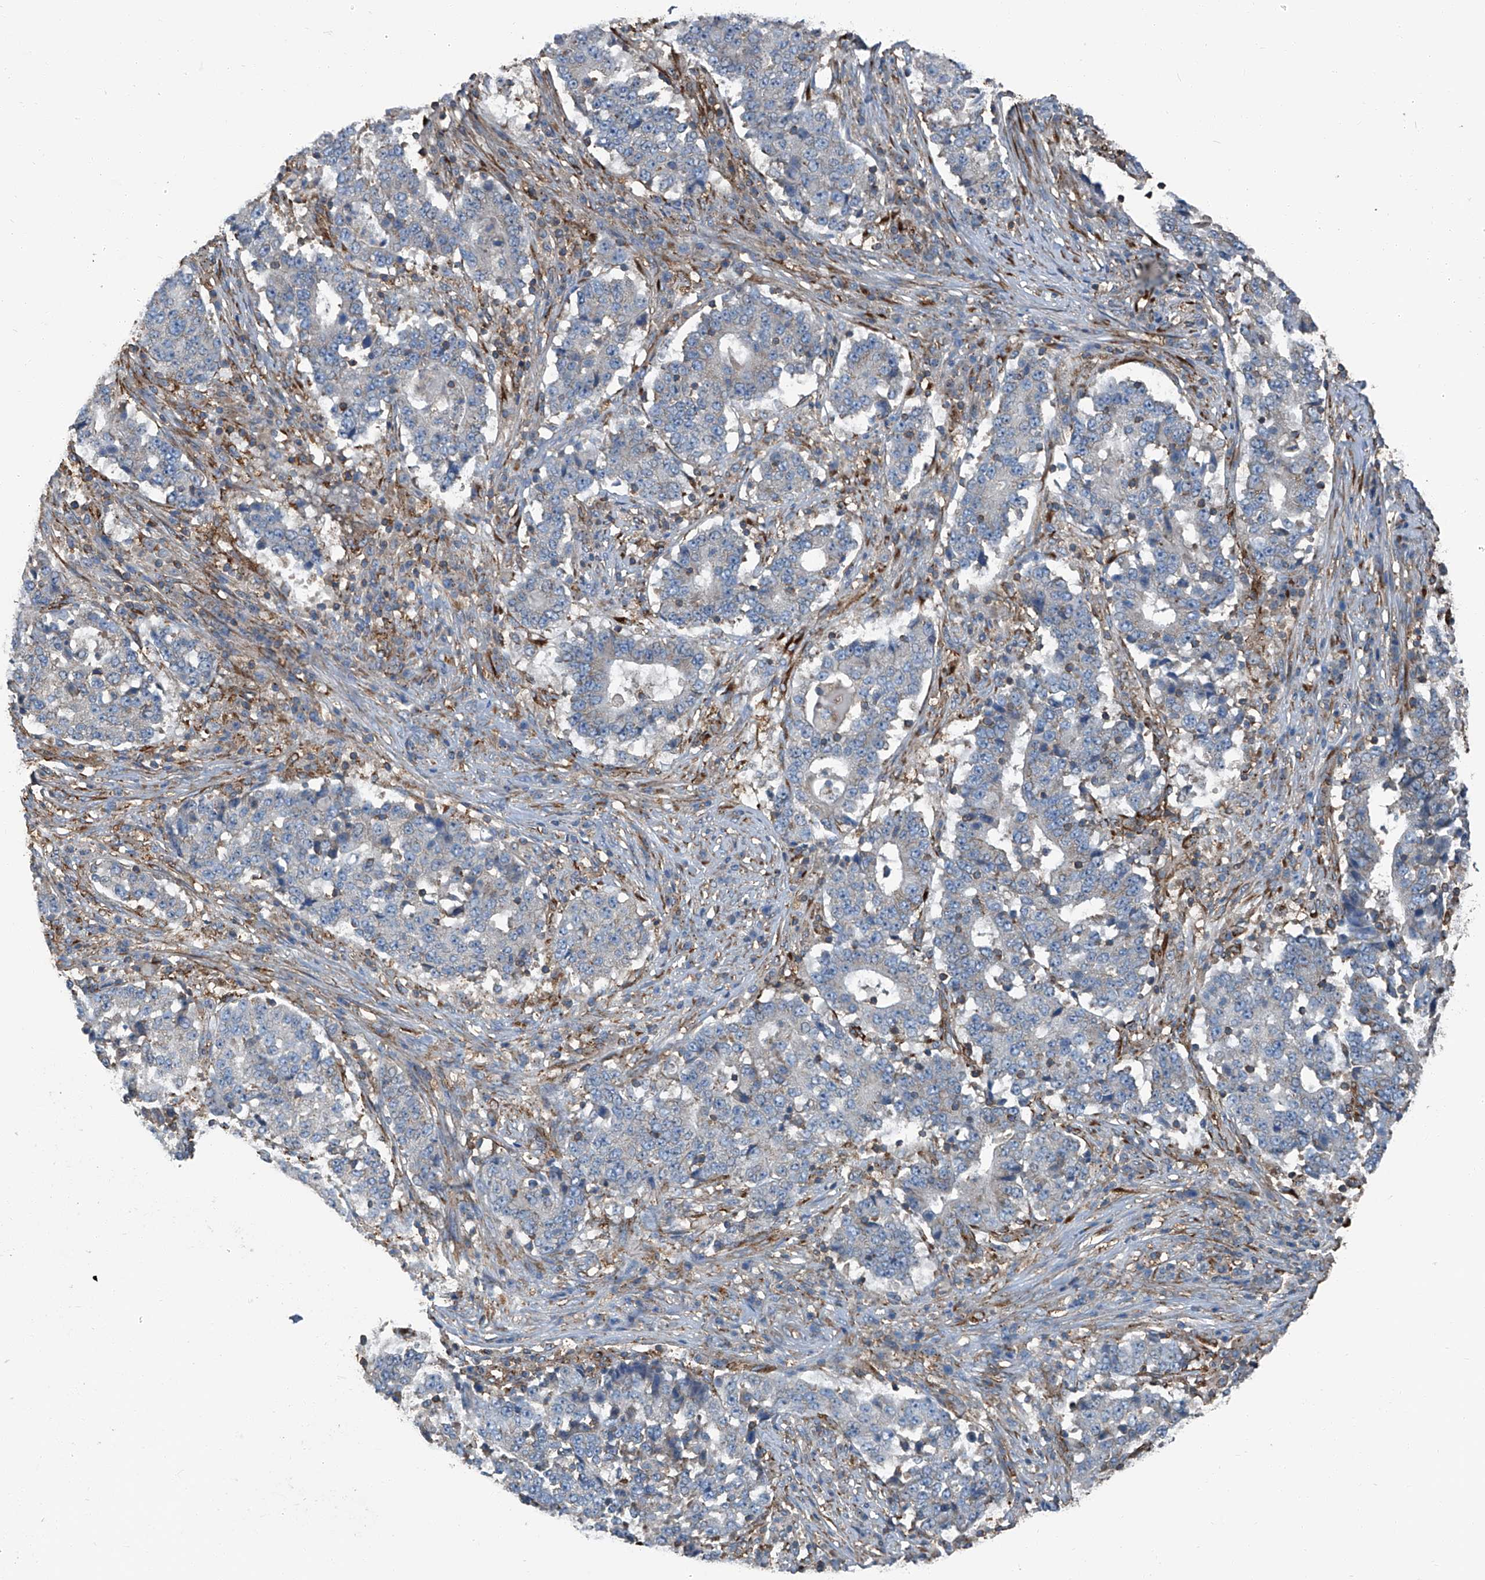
{"staining": {"intensity": "negative", "quantity": "none", "location": "none"}, "tissue": "stomach cancer", "cell_type": "Tumor cells", "image_type": "cancer", "snomed": [{"axis": "morphology", "description": "Adenocarcinoma, NOS"}, {"axis": "topography", "description": "Stomach"}], "caption": "Stomach adenocarcinoma was stained to show a protein in brown. There is no significant positivity in tumor cells.", "gene": "SEPTIN7", "patient": {"sex": "male", "age": 59}}